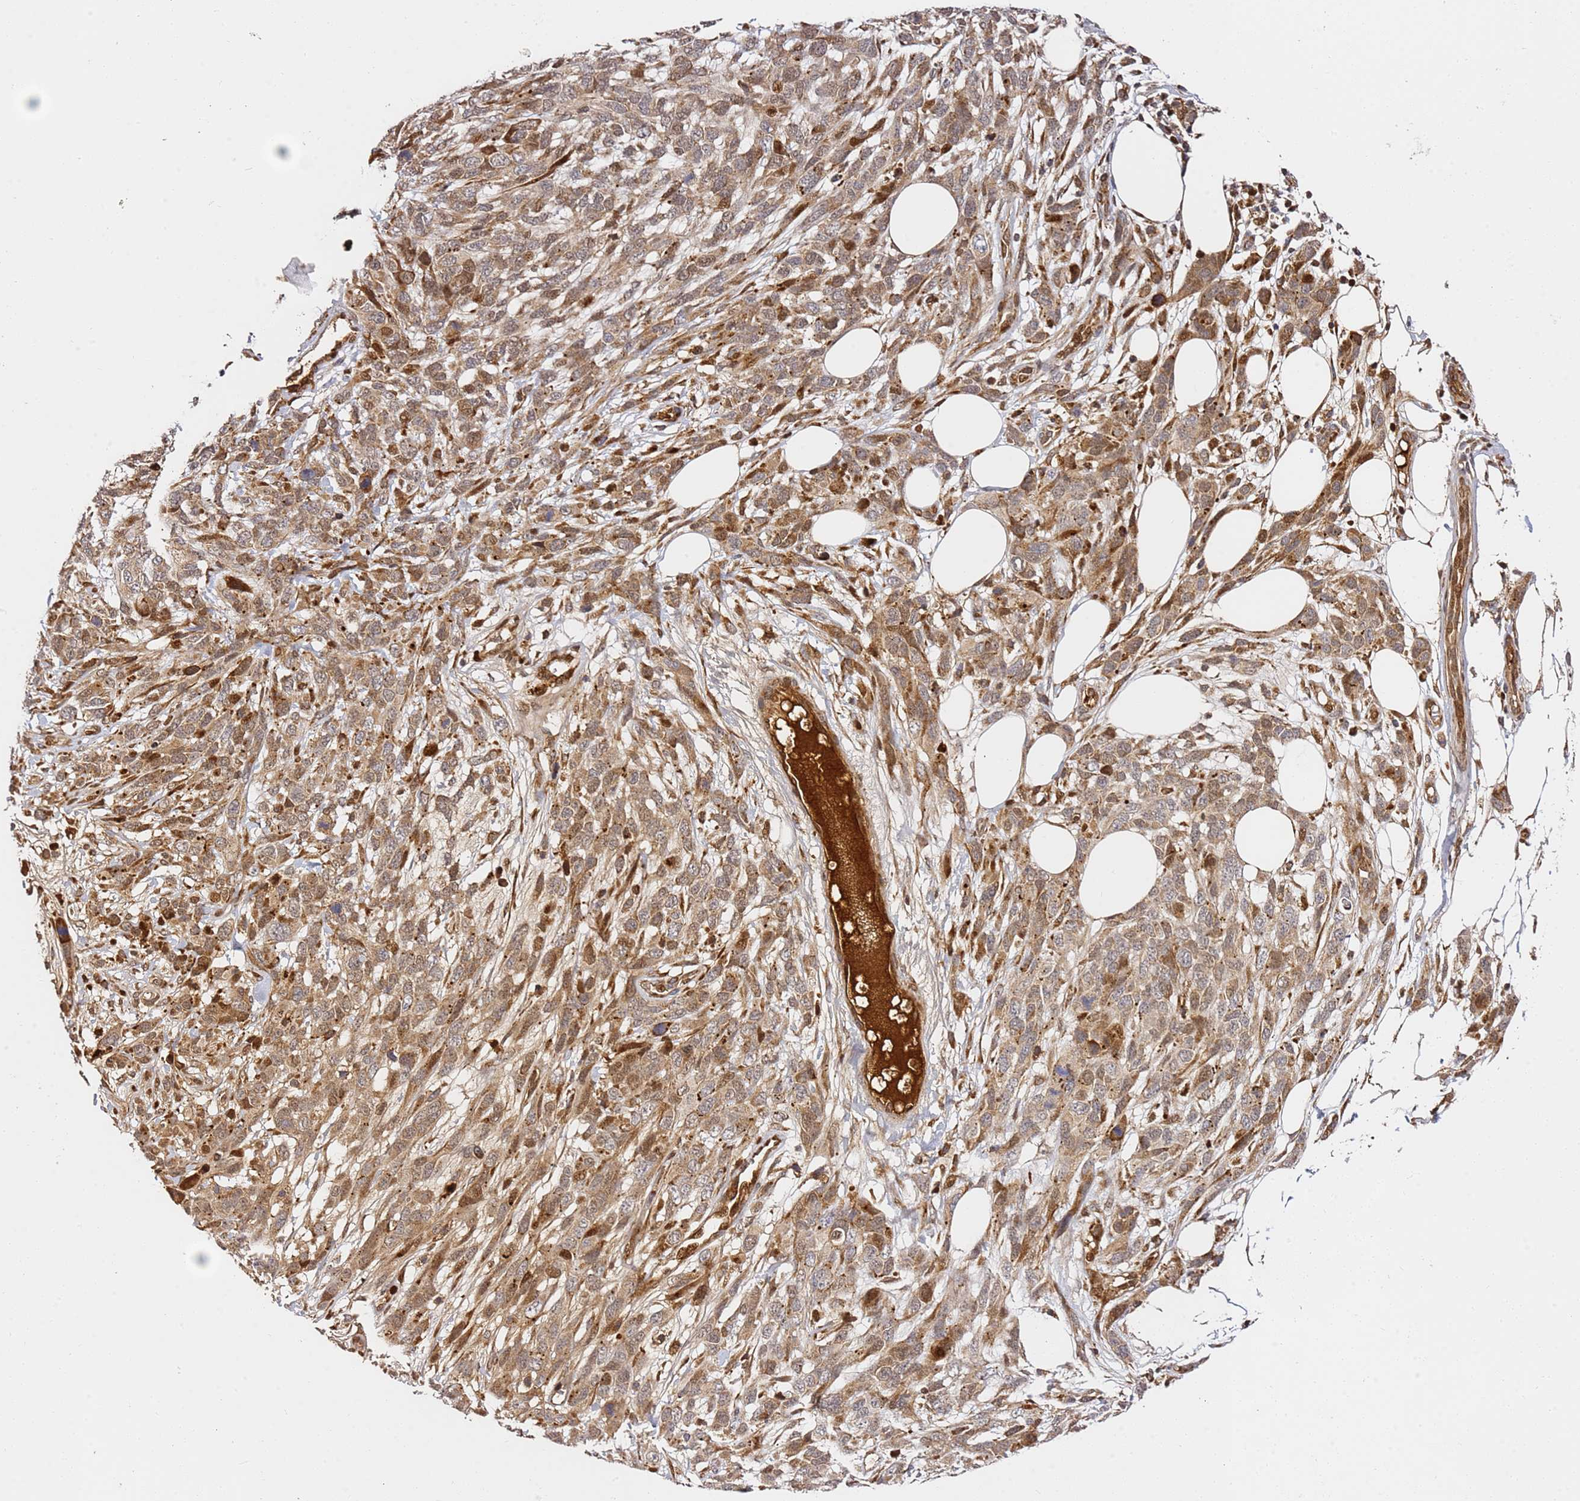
{"staining": {"intensity": "moderate", "quantity": ">75%", "location": "cytoplasmic/membranous,nuclear"}, "tissue": "melanoma", "cell_type": "Tumor cells", "image_type": "cancer", "snomed": [{"axis": "morphology", "description": "Normal morphology"}, {"axis": "morphology", "description": "Malignant melanoma, NOS"}, {"axis": "topography", "description": "Skin"}], "caption": "Immunohistochemical staining of human melanoma reveals medium levels of moderate cytoplasmic/membranous and nuclear protein expression in about >75% of tumor cells. The staining was performed using DAB (3,3'-diaminobenzidine) to visualize the protein expression in brown, while the nuclei were stained in blue with hematoxylin (Magnification: 20x).", "gene": "SMOX", "patient": {"sex": "female", "age": 72}}